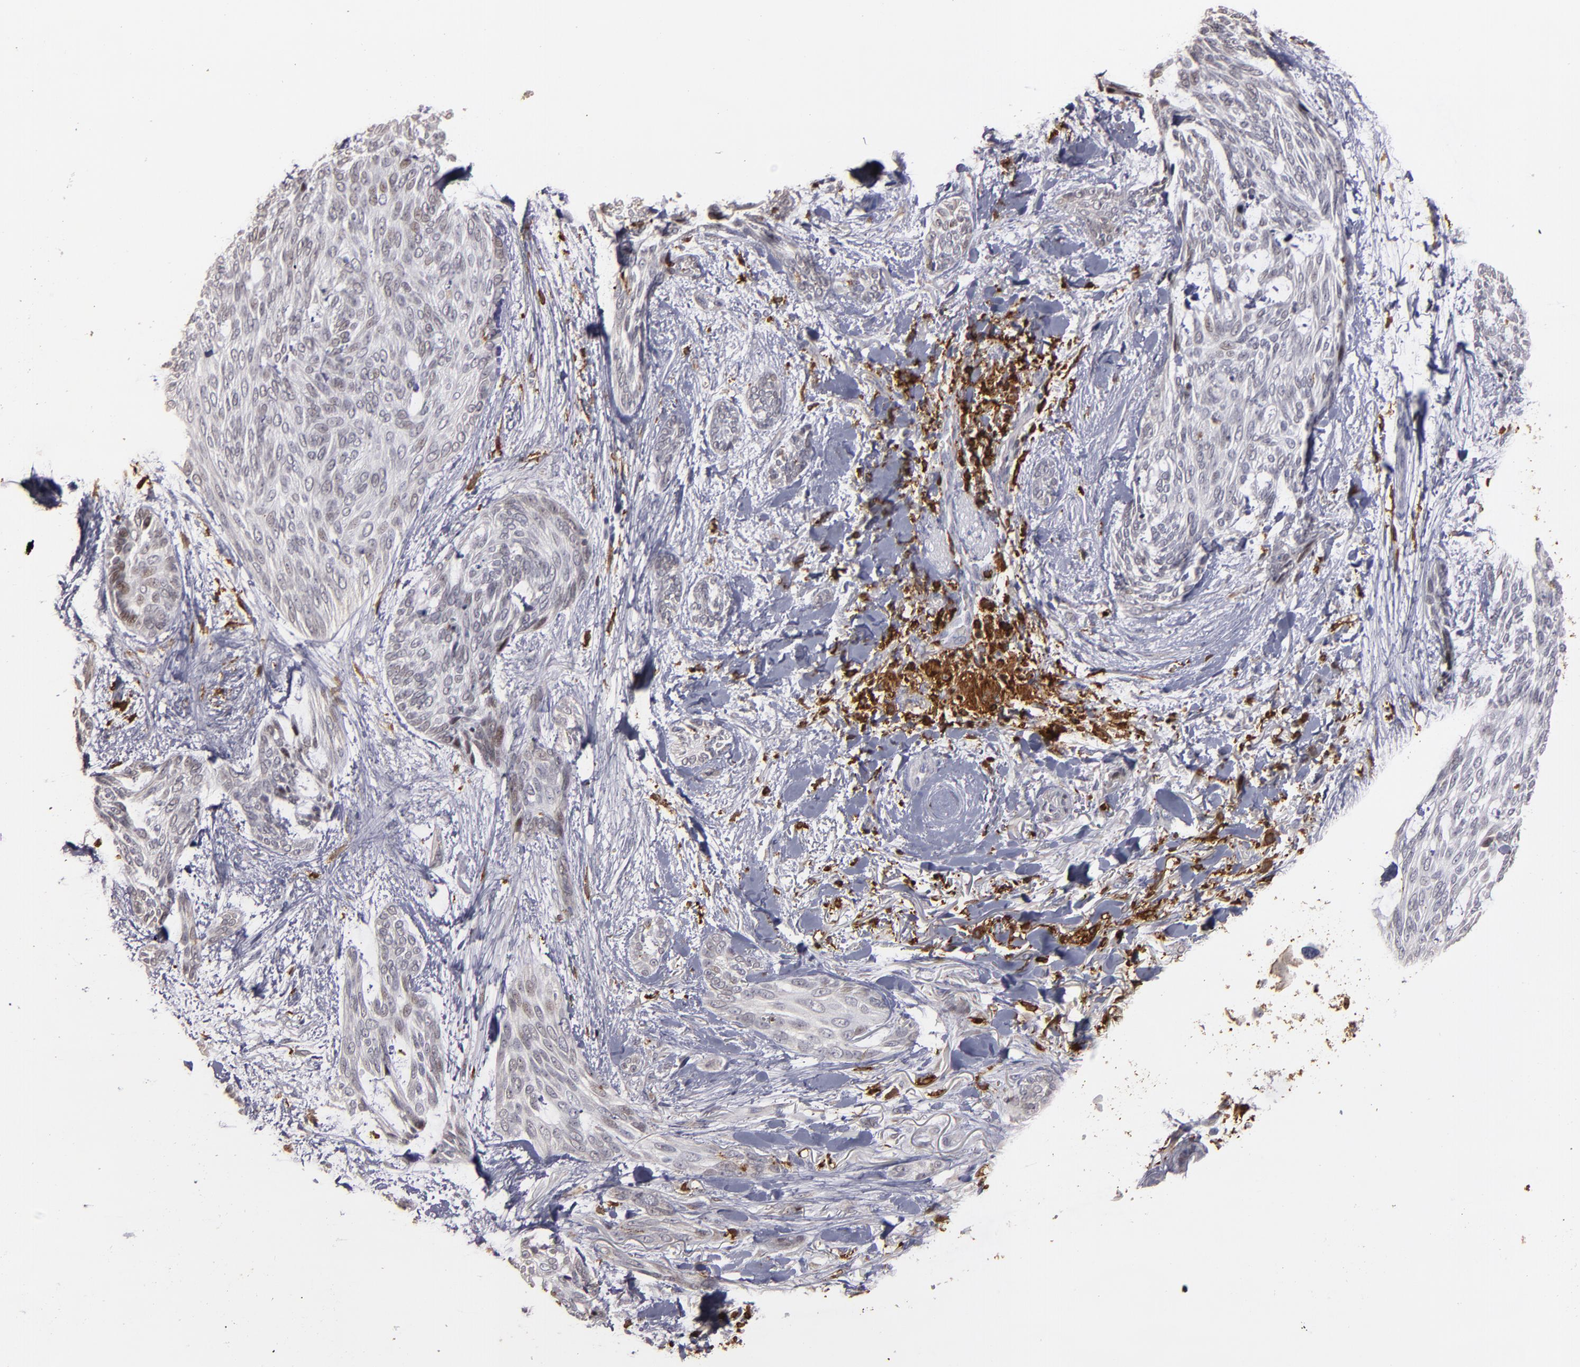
{"staining": {"intensity": "weak", "quantity": "<25%", "location": "nuclear"}, "tissue": "skin cancer", "cell_type": "Tumor cells", "image_type": "cancer", "snomed": [{"axis": "morphology", "description": "Normal tissue, NOS"}, {"axis": "morphology", "description": "Basal cell carcinoma"}, {"axis": "topography", "description": "Skin"}], "caption": "Protein analysis of basal cell carcinoma (skin) exhibits no significant positivity in tumor cells.", "gene": "WAS", "patient": {"sex": "female", "age": 71}}